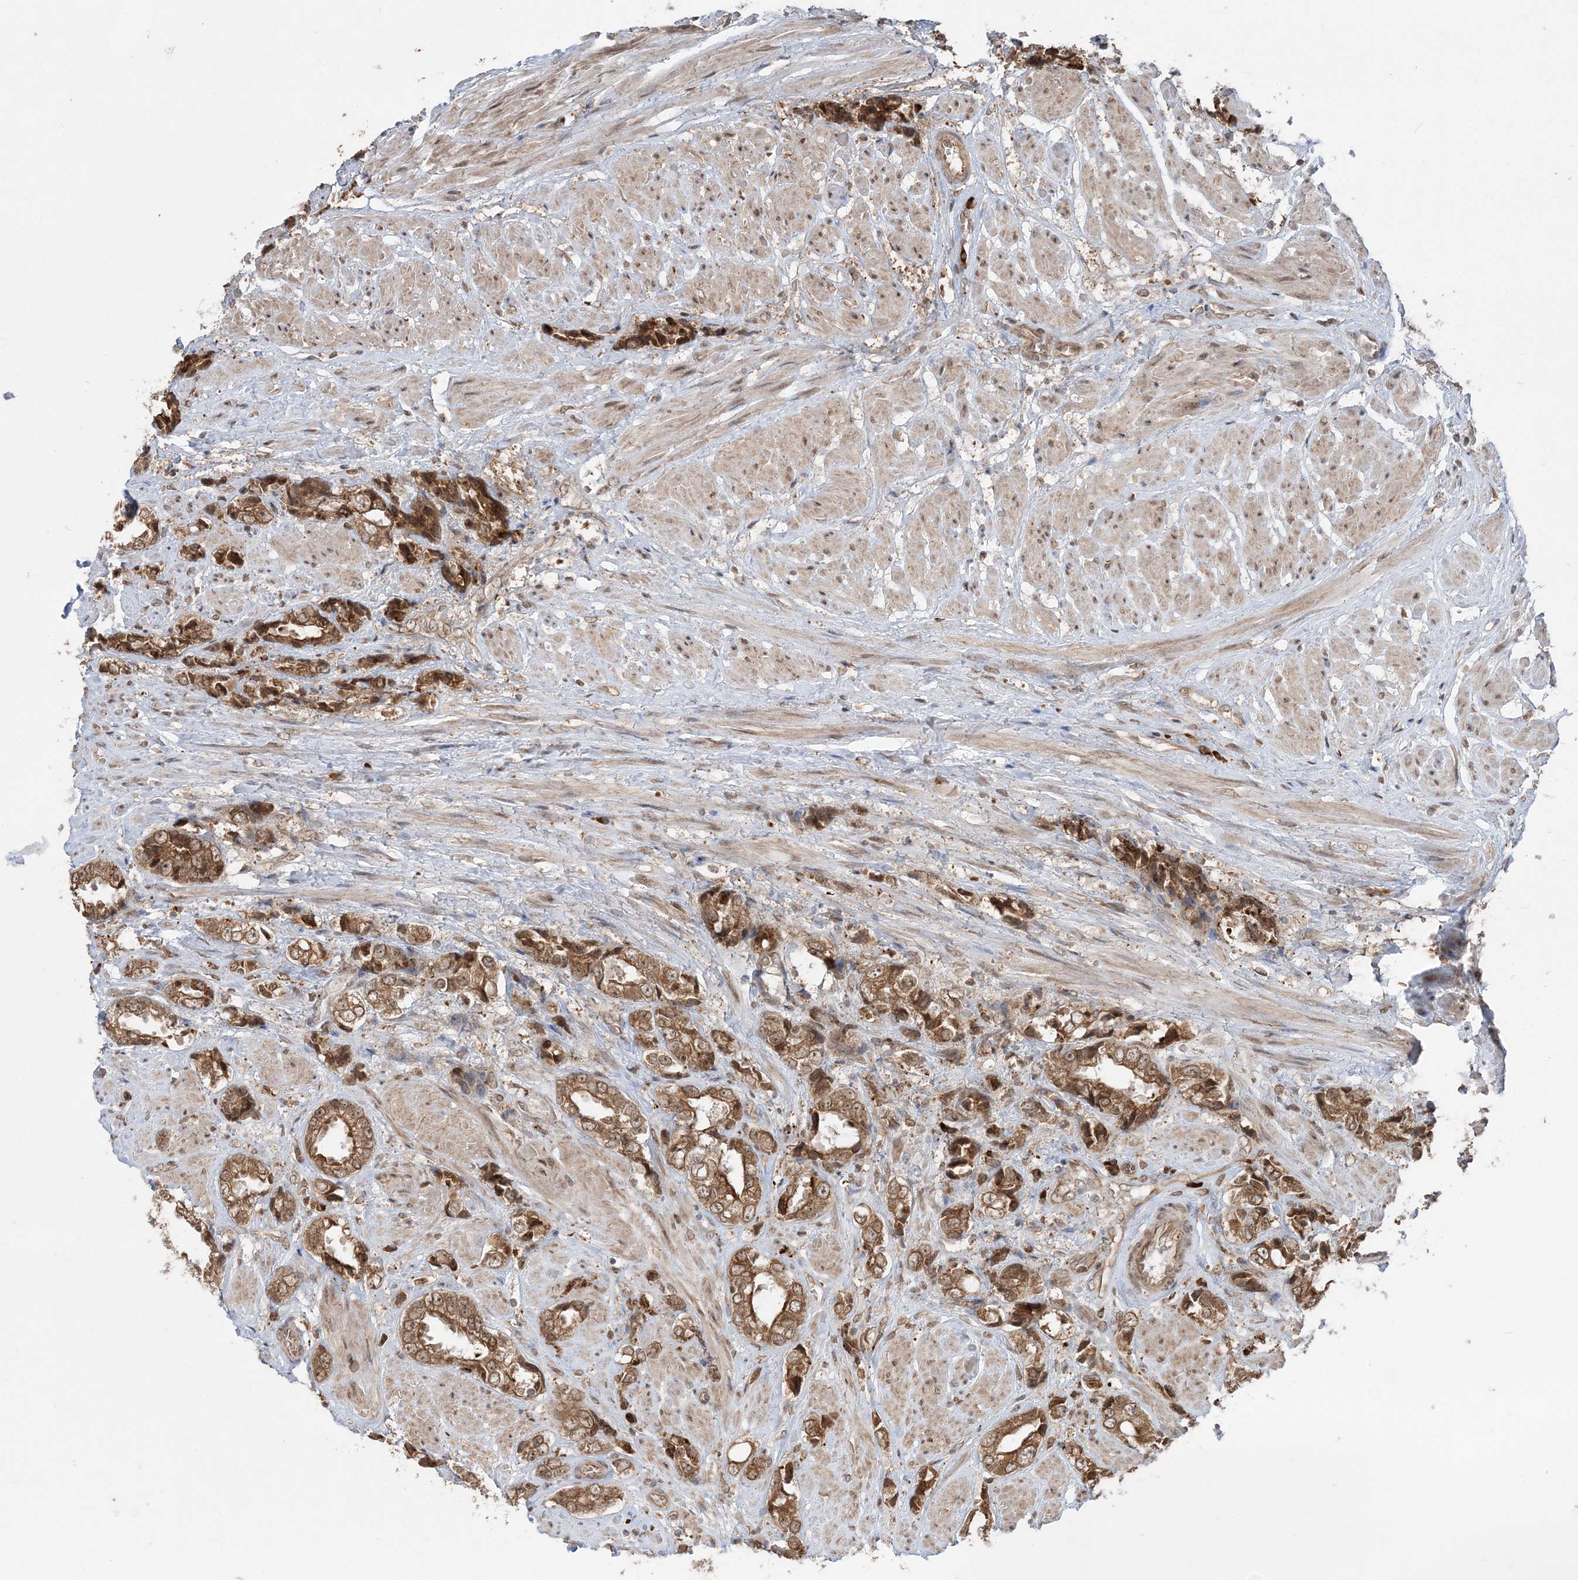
{"staining": {"intensity": "moderate", "quantity": ">75%", "location": "cytoplasmic/membranous"}, "tissue": "prostate cancer", "cell_type": "Tumor cells", "image_type": "cancer", "snomed": [{"axis": "morphology", "description": "Adenocarcinoma, High grade"}, {"axis": "topography", "description": "Prostate"}], "caption": "DAB immunohistochemical staining of high-grade adenocarcinoma (prostate) reveals moderate cytoplasmic/membranous protein positivity in about >75% of tumor cells.", "gene": "TMED10", "patient": {"sex": "male", "age": 61}}